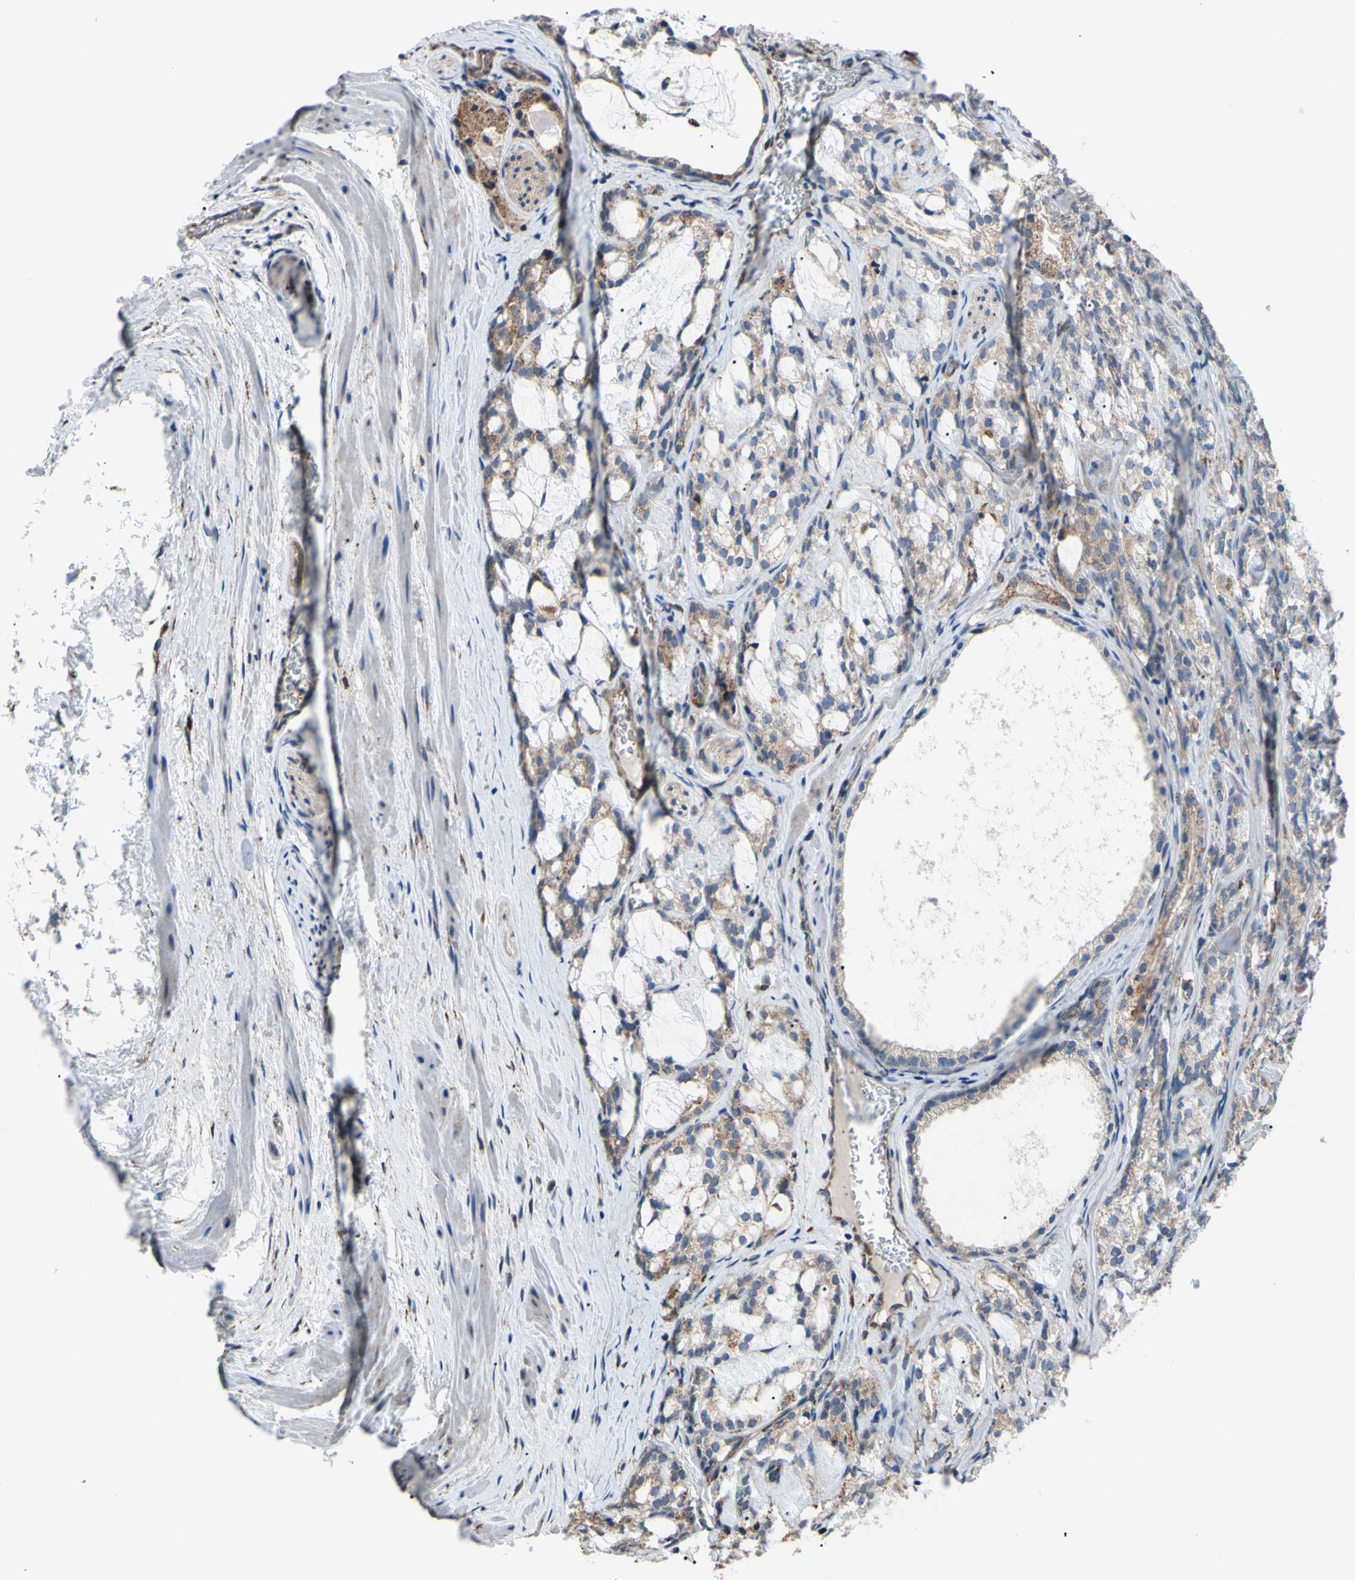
{"staining": {"intensity": "moderate", "quantity": "25%-75%", "location": "cytoplasmic/membranous"}, "tissue": "prostate cancer", "cell_type": "Tumor cells", "image_type": "cancer", "snomed": [{"axis": "morphology", "description": "Adenocarcinoma, Low grade"}, {"axis": "topography", "description": "Prostate"}], "caption": "Protein staining of prostate low-grade adenocarcinoma tissue exhibits moderate cytoplasmic/membranous staining in approximately 25%-75% of tumor cells. The staining was performed using DAB to visualize the protein expression in brown, while the nuclei were stained in blue with hematoxylin (Magnification: 20x).", "gene": "BMF", "patient": {"sex": "male", "age": 59}}